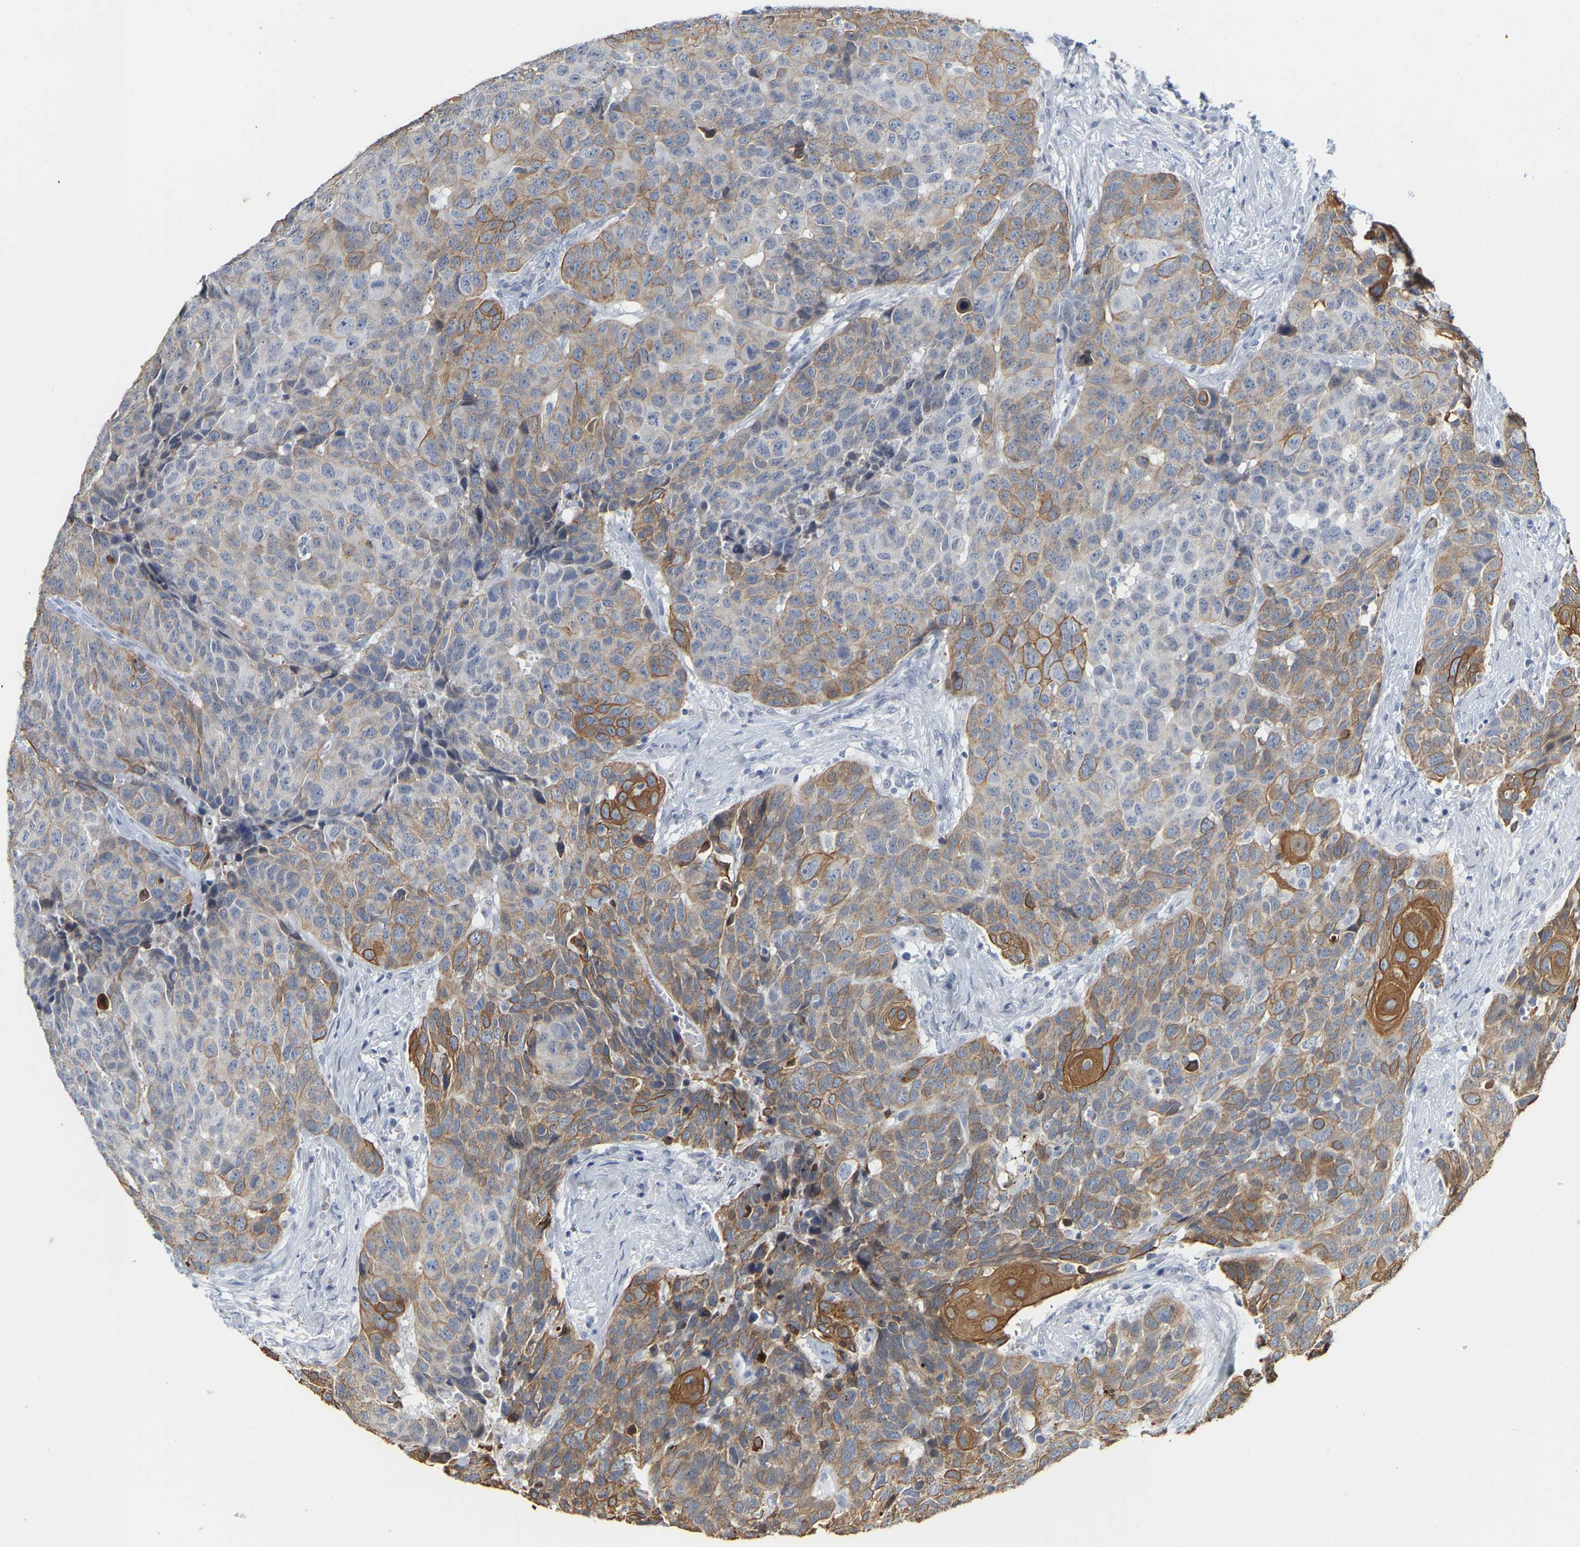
{"staining": {"intensity": "moderate", "quantity": "25%-75%", "location": "cytoplasmic/membranous"}, "tissue": "head and neck cancer", "cell_type": "Tumor cells", "image_type": "cancer", "snomed": [{"axis": "morphology", "description": "Squamous cell carcinoma, NOS"}, {"axis": "topography", "description": "Head-Neck"}], "caption": "High-power microscopy captured an immunohistochemistry histopathology image of squamous cell carcinoma (head and neck), revealing moderate cytoplasmic/membranous positivity in approximately 25%-75% of tumor cells.", "gene": "KRT76", "patient": {"sex": "male", "age": 66}}